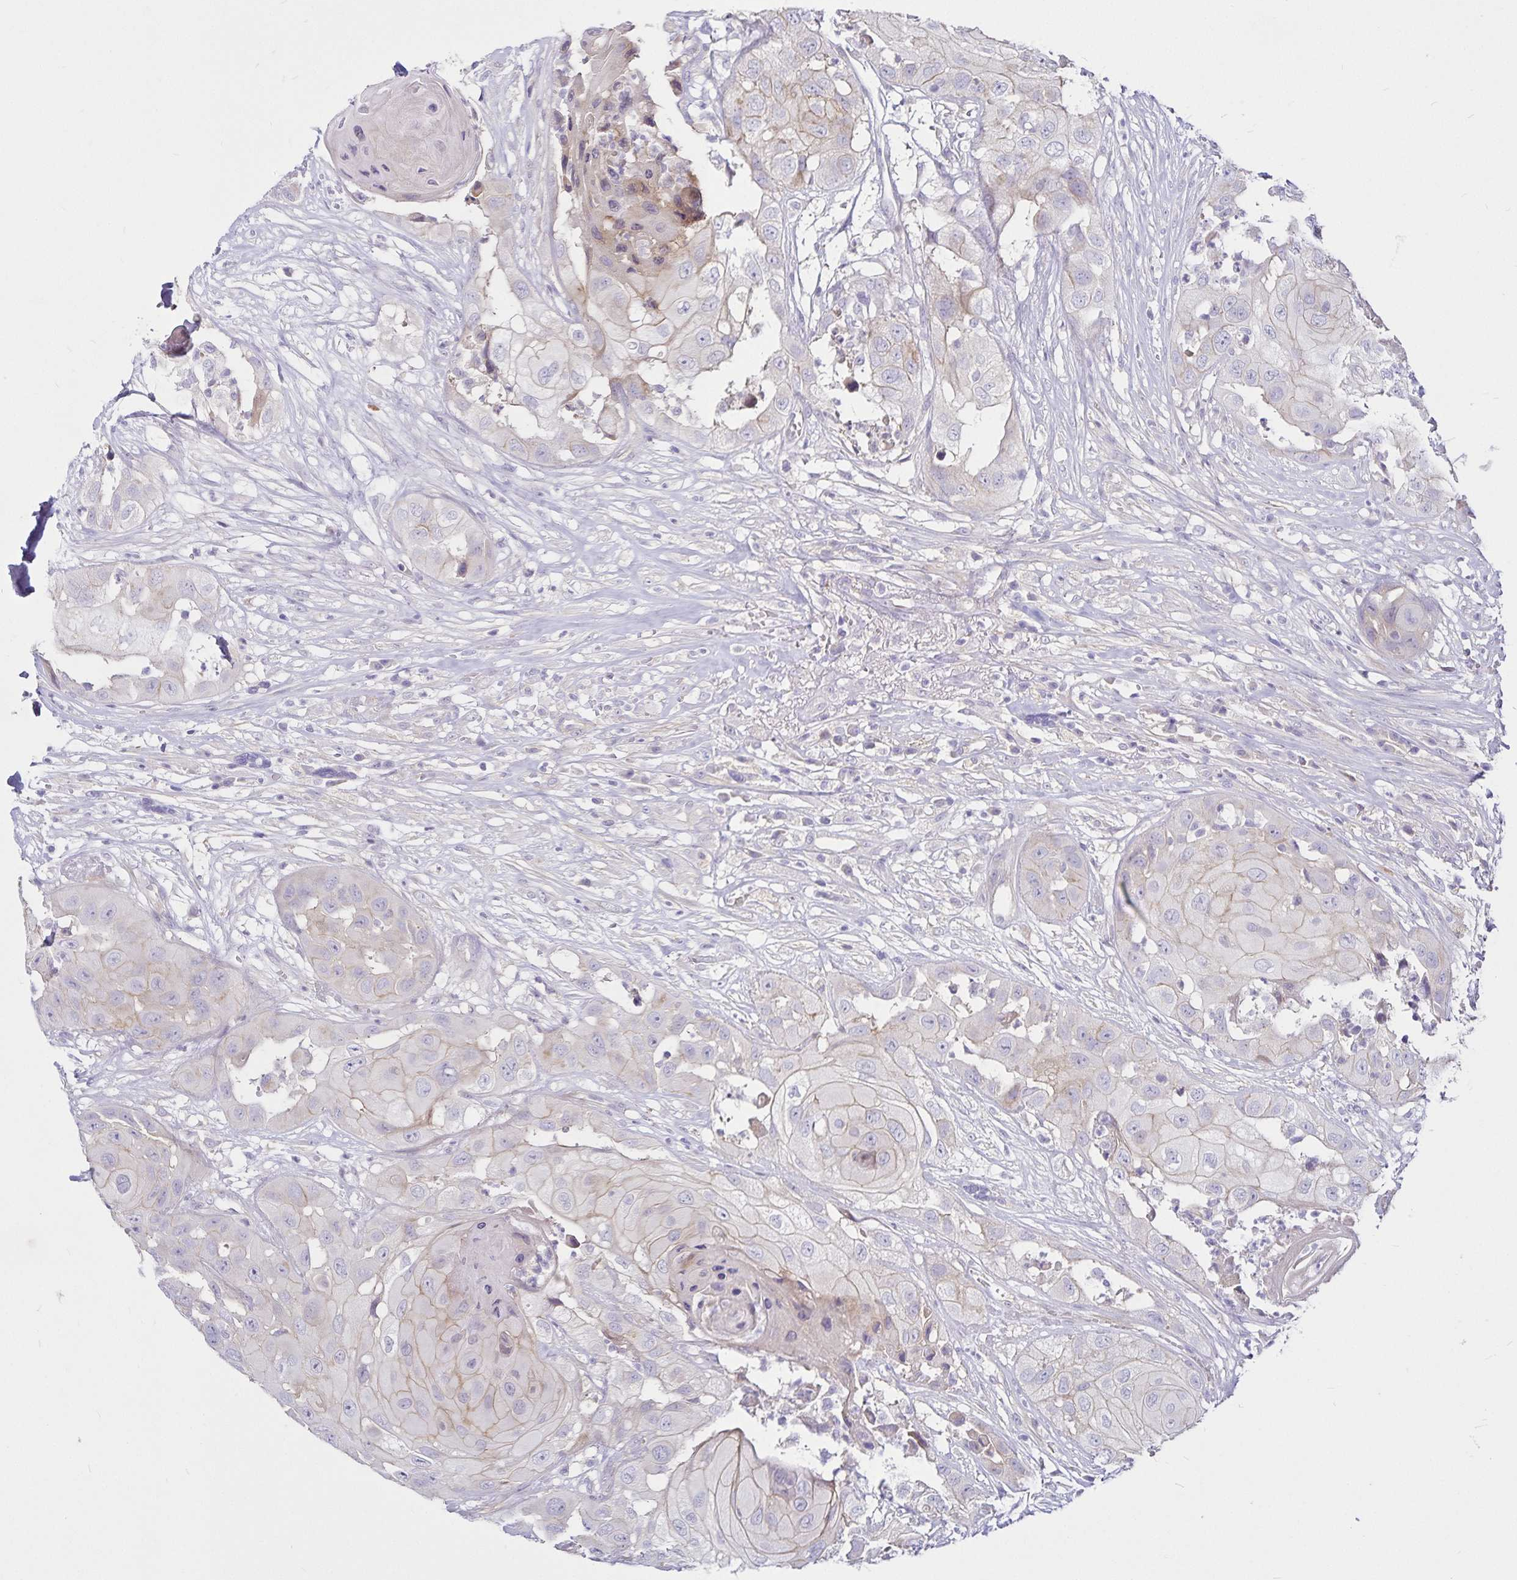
{"staining": {"intensity": "weak", "quantity": "25%-75%", "location": "cytoplasmic/membranous"}, "tissue": "head and neck cancer", "cell_type": "Tumor cells", "image_type": "cancer", "snomed": [{"axis": "morphology", "description": "Squamous cell carcinoma, NOS"}, {"axis": "topography", "description": "Head-Neck"}], "caption": "The photomicrograph shows staining of head and neck cancer (squamous cell carcinoma), revealing weak cytoplasmic/membranous protein staining (brown color) within tumor cells.", "gene": "GNG12", "patient": {"sex": "male", "age": 83}}